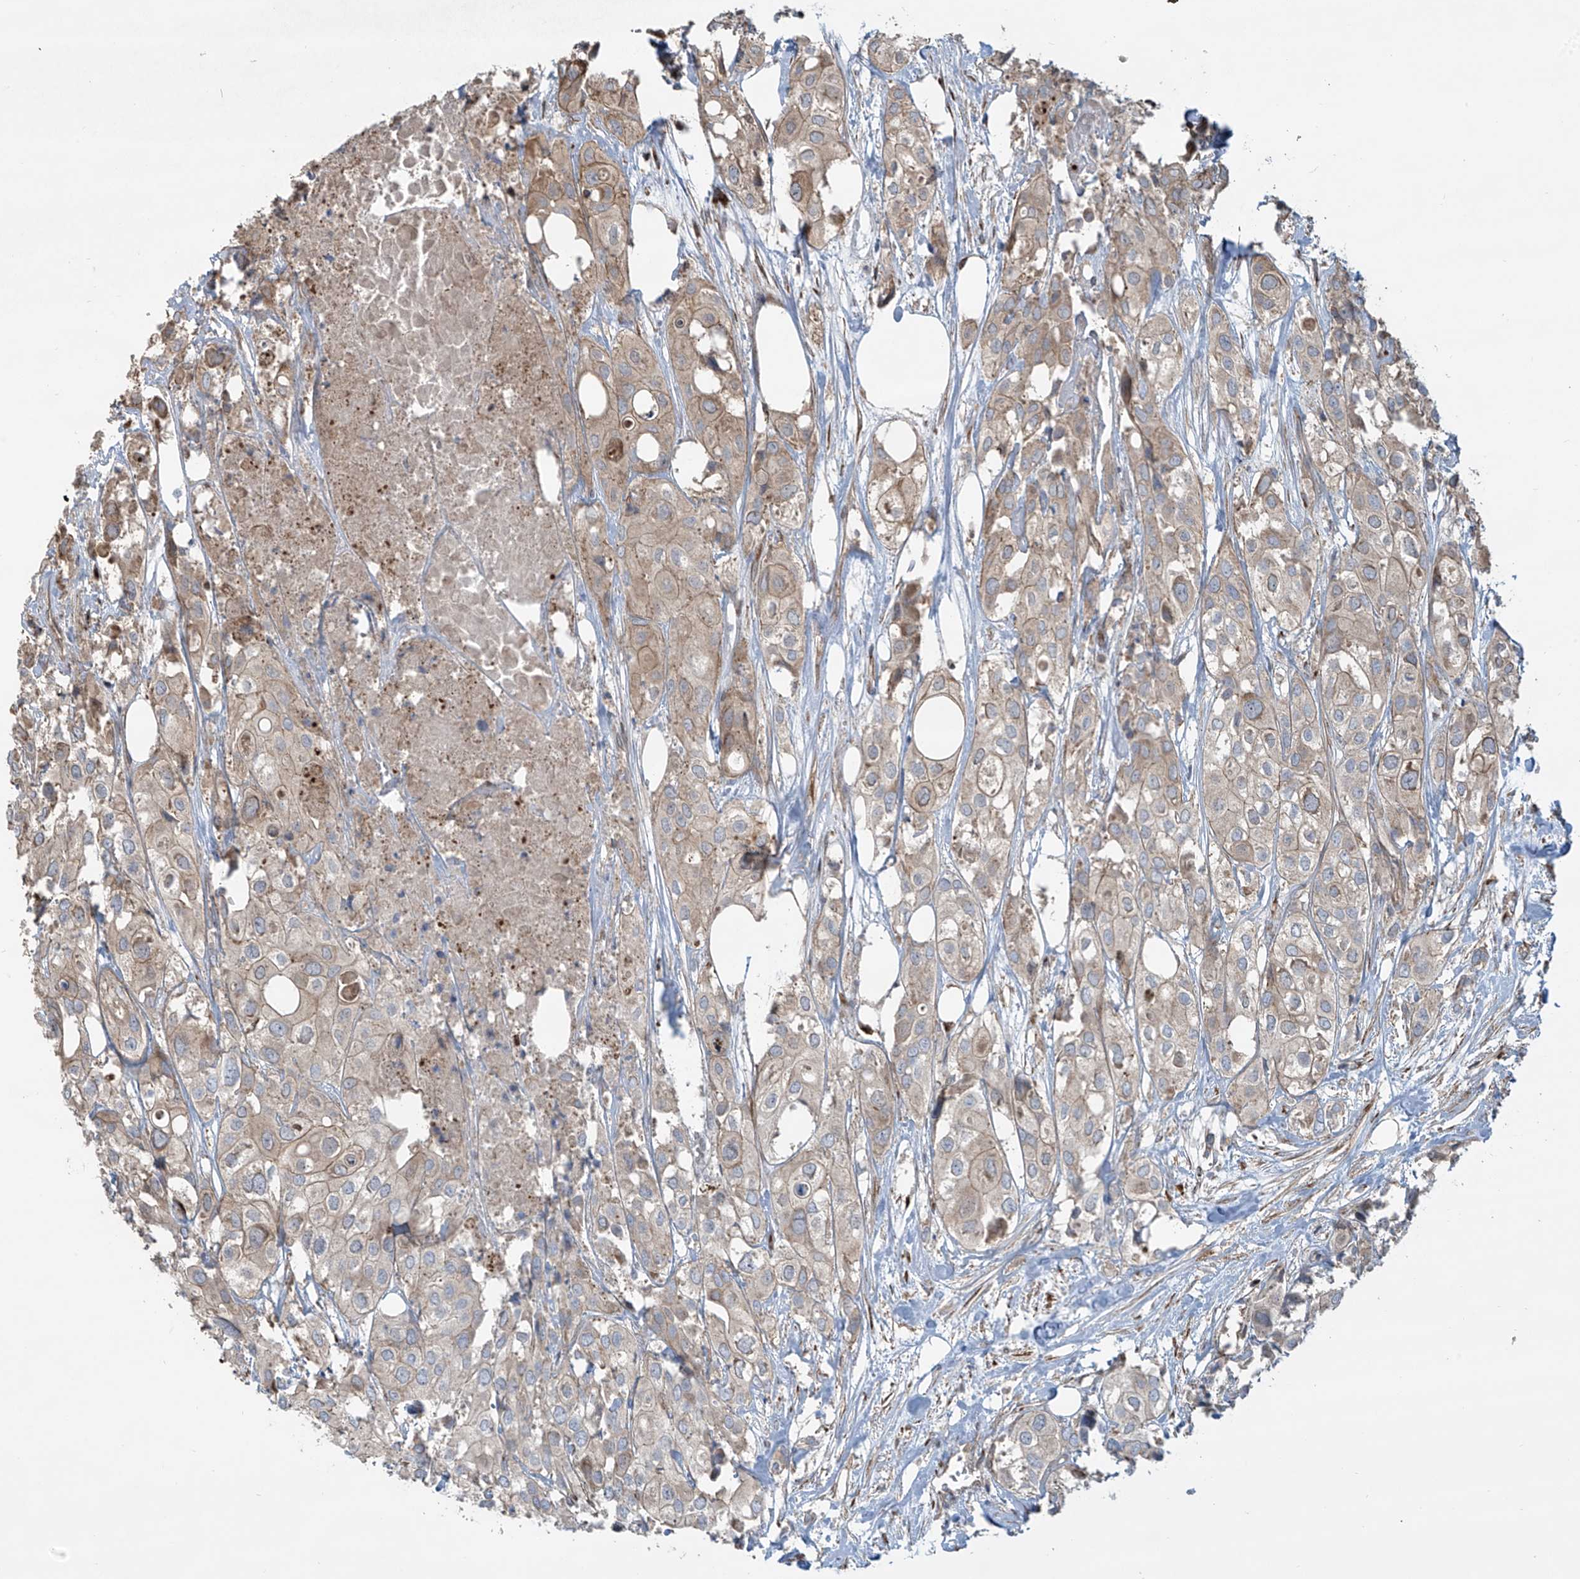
{"staining": {"intensity": "weak", "quantity": "25%-75%", "location": "cytoplasmic/membranous"}, "tissue": "urothelial cancer", "cell_type": "Tumor cells", "image_type": "cancer", "snomed": [{"axis": "morphology", "description": "Urothelial carcinoma, High grade"}, {"axis": "topography", "description": "Urinary bladder"}], "caption": "Weak cytoplasmic/membranous protein staining is identified in approximately 25%-75% of tumor cells in urothelial cancer. (Stains: DAB (3,3'-diaminobenzidine) in brown, nuclei in blue, Microscopy: brightfield microscopy at high magnification).", "gene": "DDIT4", "patient": {"sex": "male", "age": 64}}